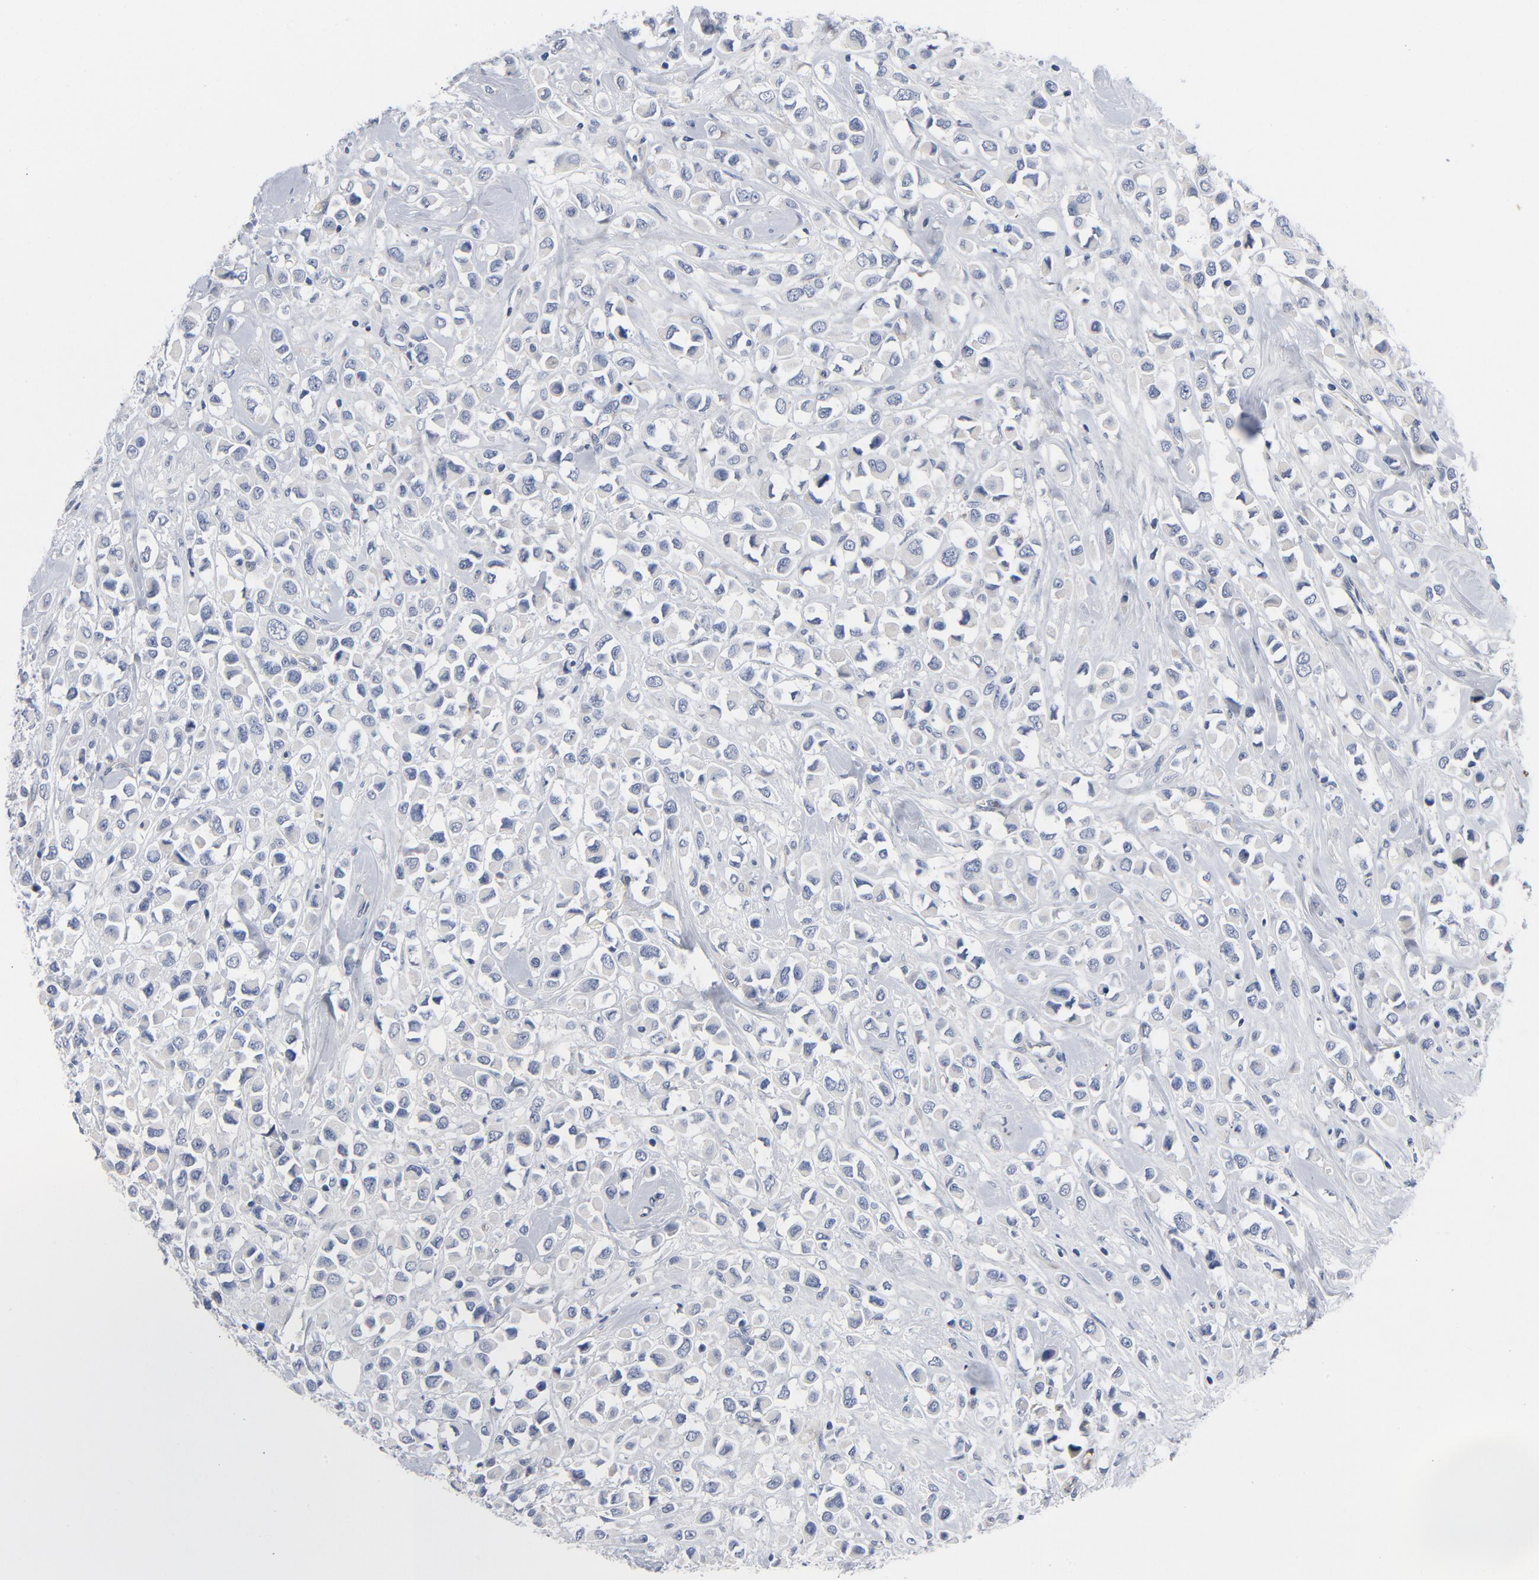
{"staining": {"intensity": "negative", "quantity": "none", "location": "none"}, "tissue": "breast cancer", "cell_type": "Tumor cells", "image_type": "cancer", "snomed": [{"axis": "morphology", "description": "Duct carcinoma"}, {"axis": "topography", "description": "Breast"}], "caption": "This histopathology image is of infiltrating ductal carcinoma (breast) stained with immunohistochemistry (IHC) to label a protein in brown with the nuclei are counter-stained blue. There is no expression in tumor cells. The staining is performed using DAB brown chromogen with nuclei counter-stained in using hematoxylin.", "gene": "LAMC1", "patient": {"sex": "female", "age": 61}}